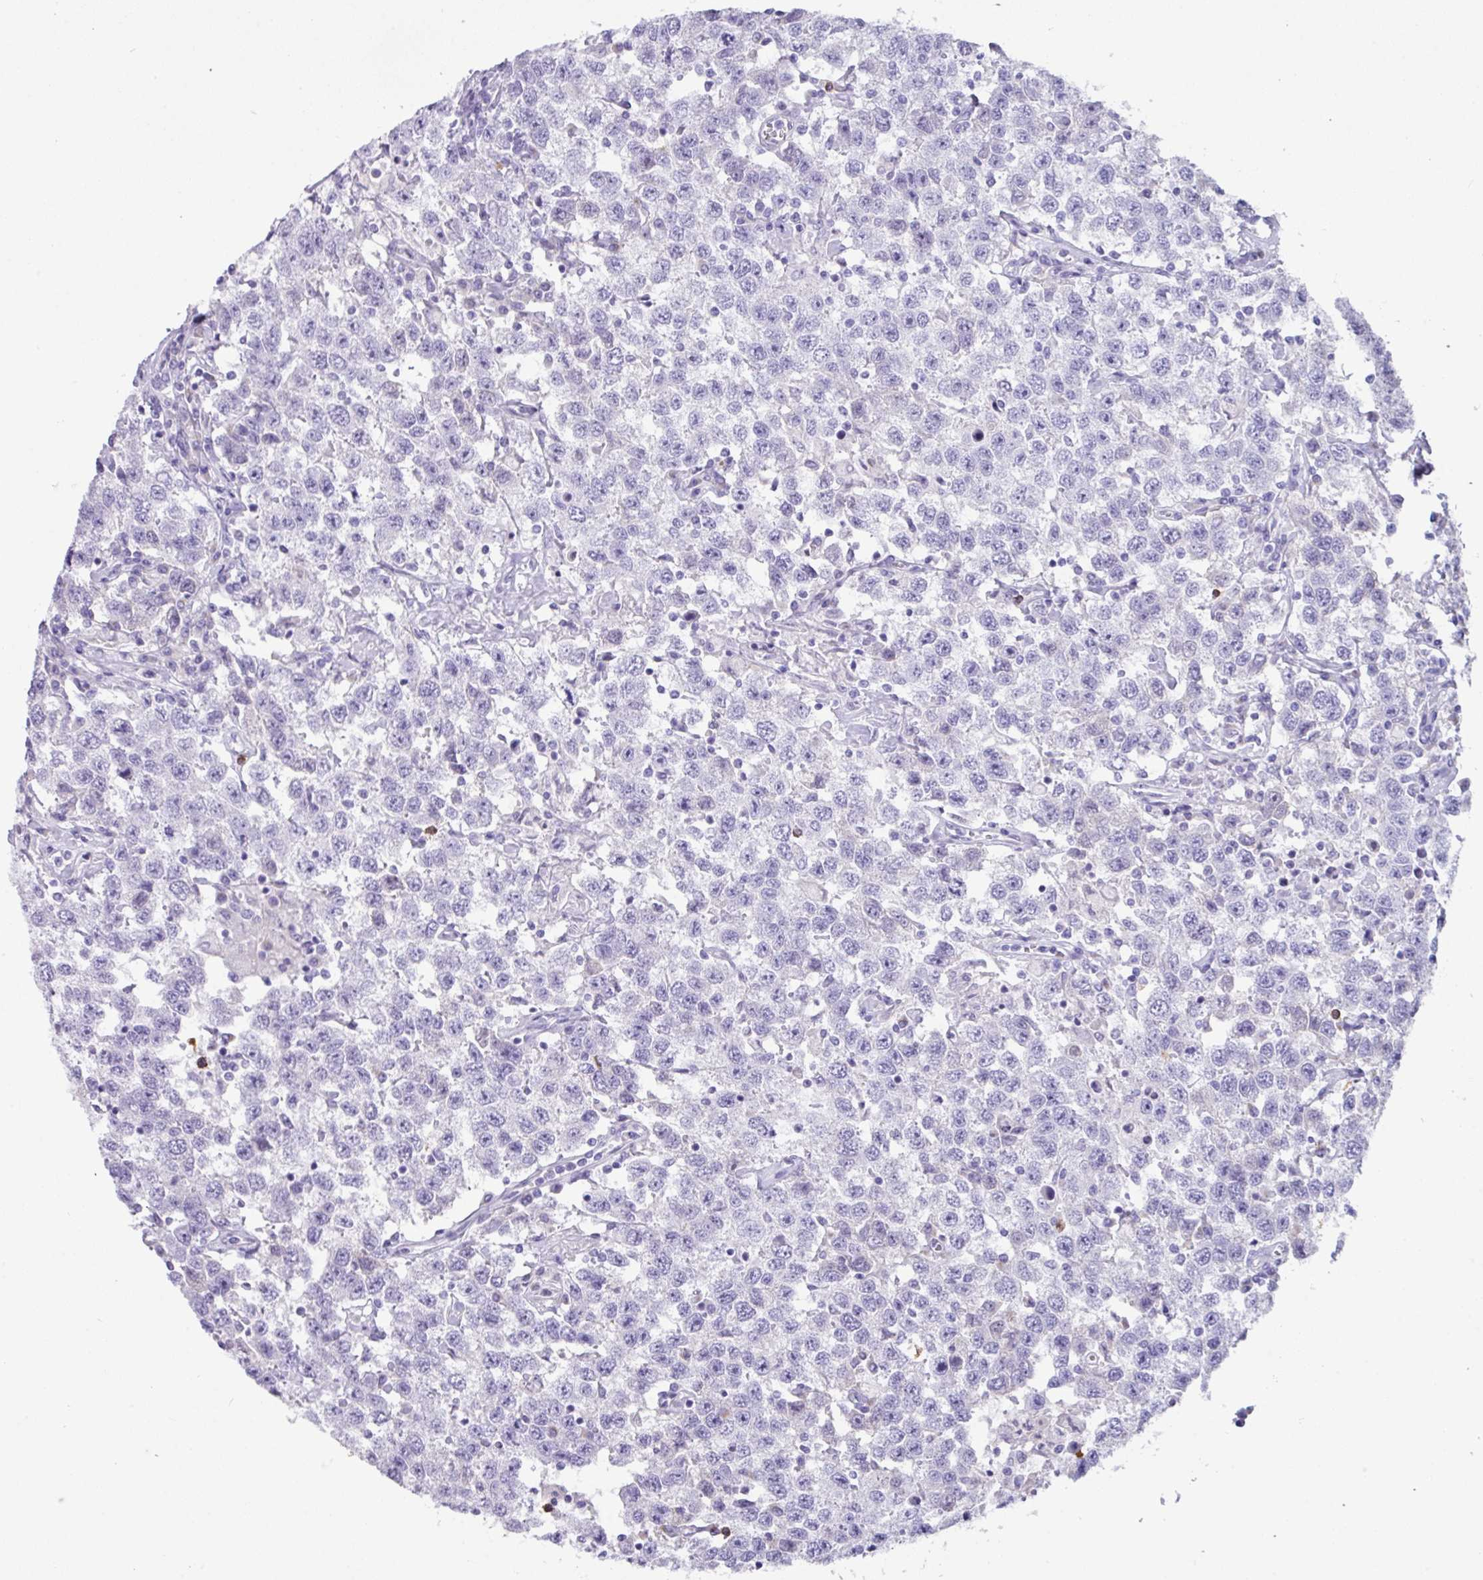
{"staining": {"intensity": "negative", "quantity": "none", "location": "none"}, "tissue": "testis cancer", "cell_type": "Tumor cells", "image_type": "cancer", "snomed": [{"axis": "morphology", "description": "Seminoma, NOS"}, {"axis": "topography", "description": "Testis"}], "caption": "There is no significant staining in tumor cells of testis cancer. (DAB immunohistochemistry (IHC), high magnification).", "gene": "ZNF524", "patient": {"sex": "male", "age": 41}}